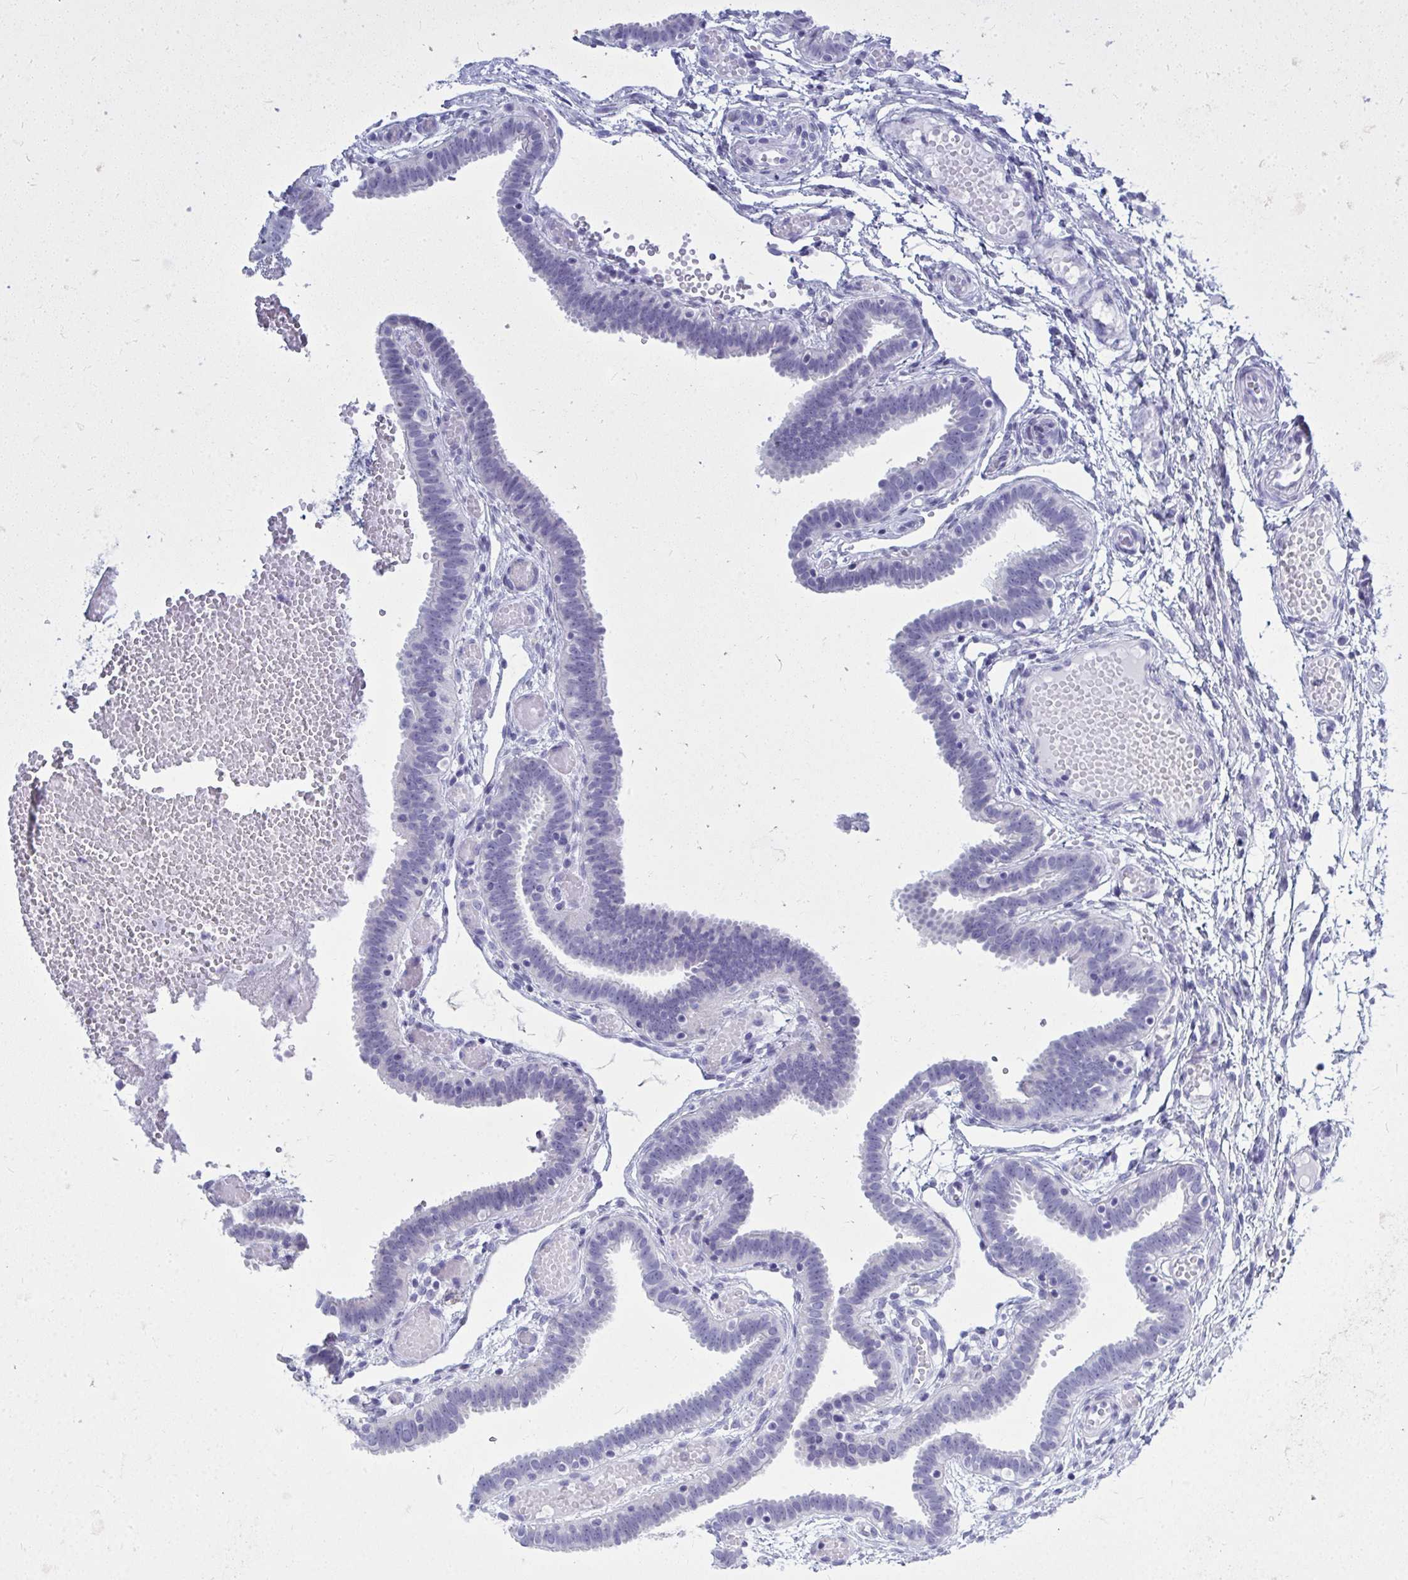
{"staining": {"intensity": "negative", "quantity": "none", "location": "none"}, "tissue": "fallopian tube", "cell_type": "Glandular cells", "image_type": "normal", "snomed": [{"axis": "morphology", "description": "Normal tissue, NOS"}, {"axis": "topography", "description": "Fallopian tube"}], "caption": "IHC image of normal fallopian tube: human fallopian tube stained with DAB demonstrates no significant protein staining in glandular cells. The staining is performed using DAB (3,3'-diaminobenzidine) brown chromogen with nuclei counter-stained in using hematoxylin.", "gene": "QDPR", "patient": {"sex": "female", "age": 37}}